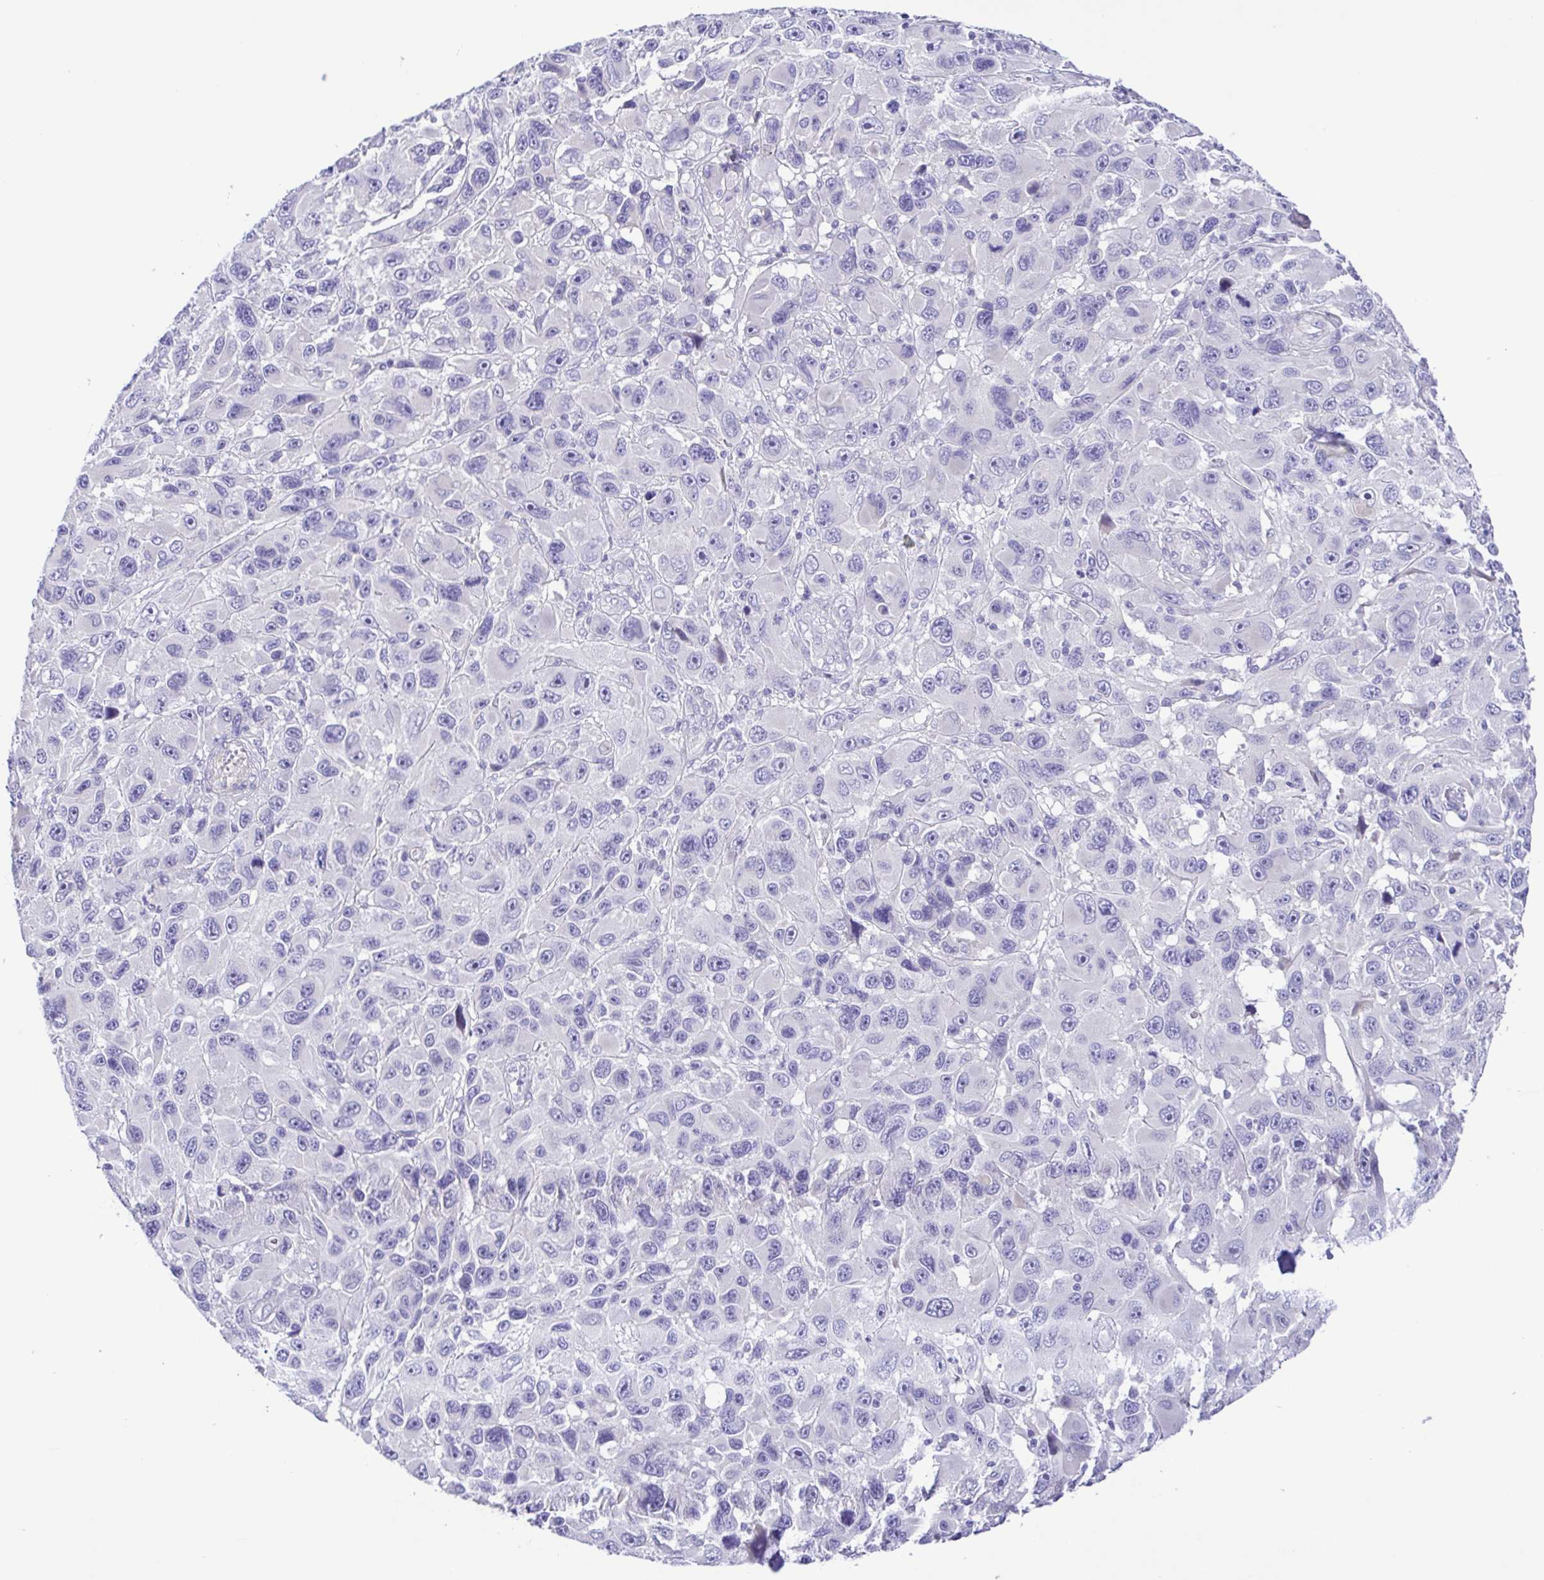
{"staining": {"intensity": "negative", "quantity": "none", "location": "none"}, "tissue": "melanoma", "cell_type": "Tumor cells", "image_type": "cancer", "snomed": [{"axis": "morphology", "description": "Malignant melanoma, NOS"}, {"axis": "topography", "description": "Skin"}], "caption": "Immunohistochemistry of malignant melanoma shows no staining in tumor cells.", "gene": "GABBR2", "patient": {"sex": "male", "age": 53}}